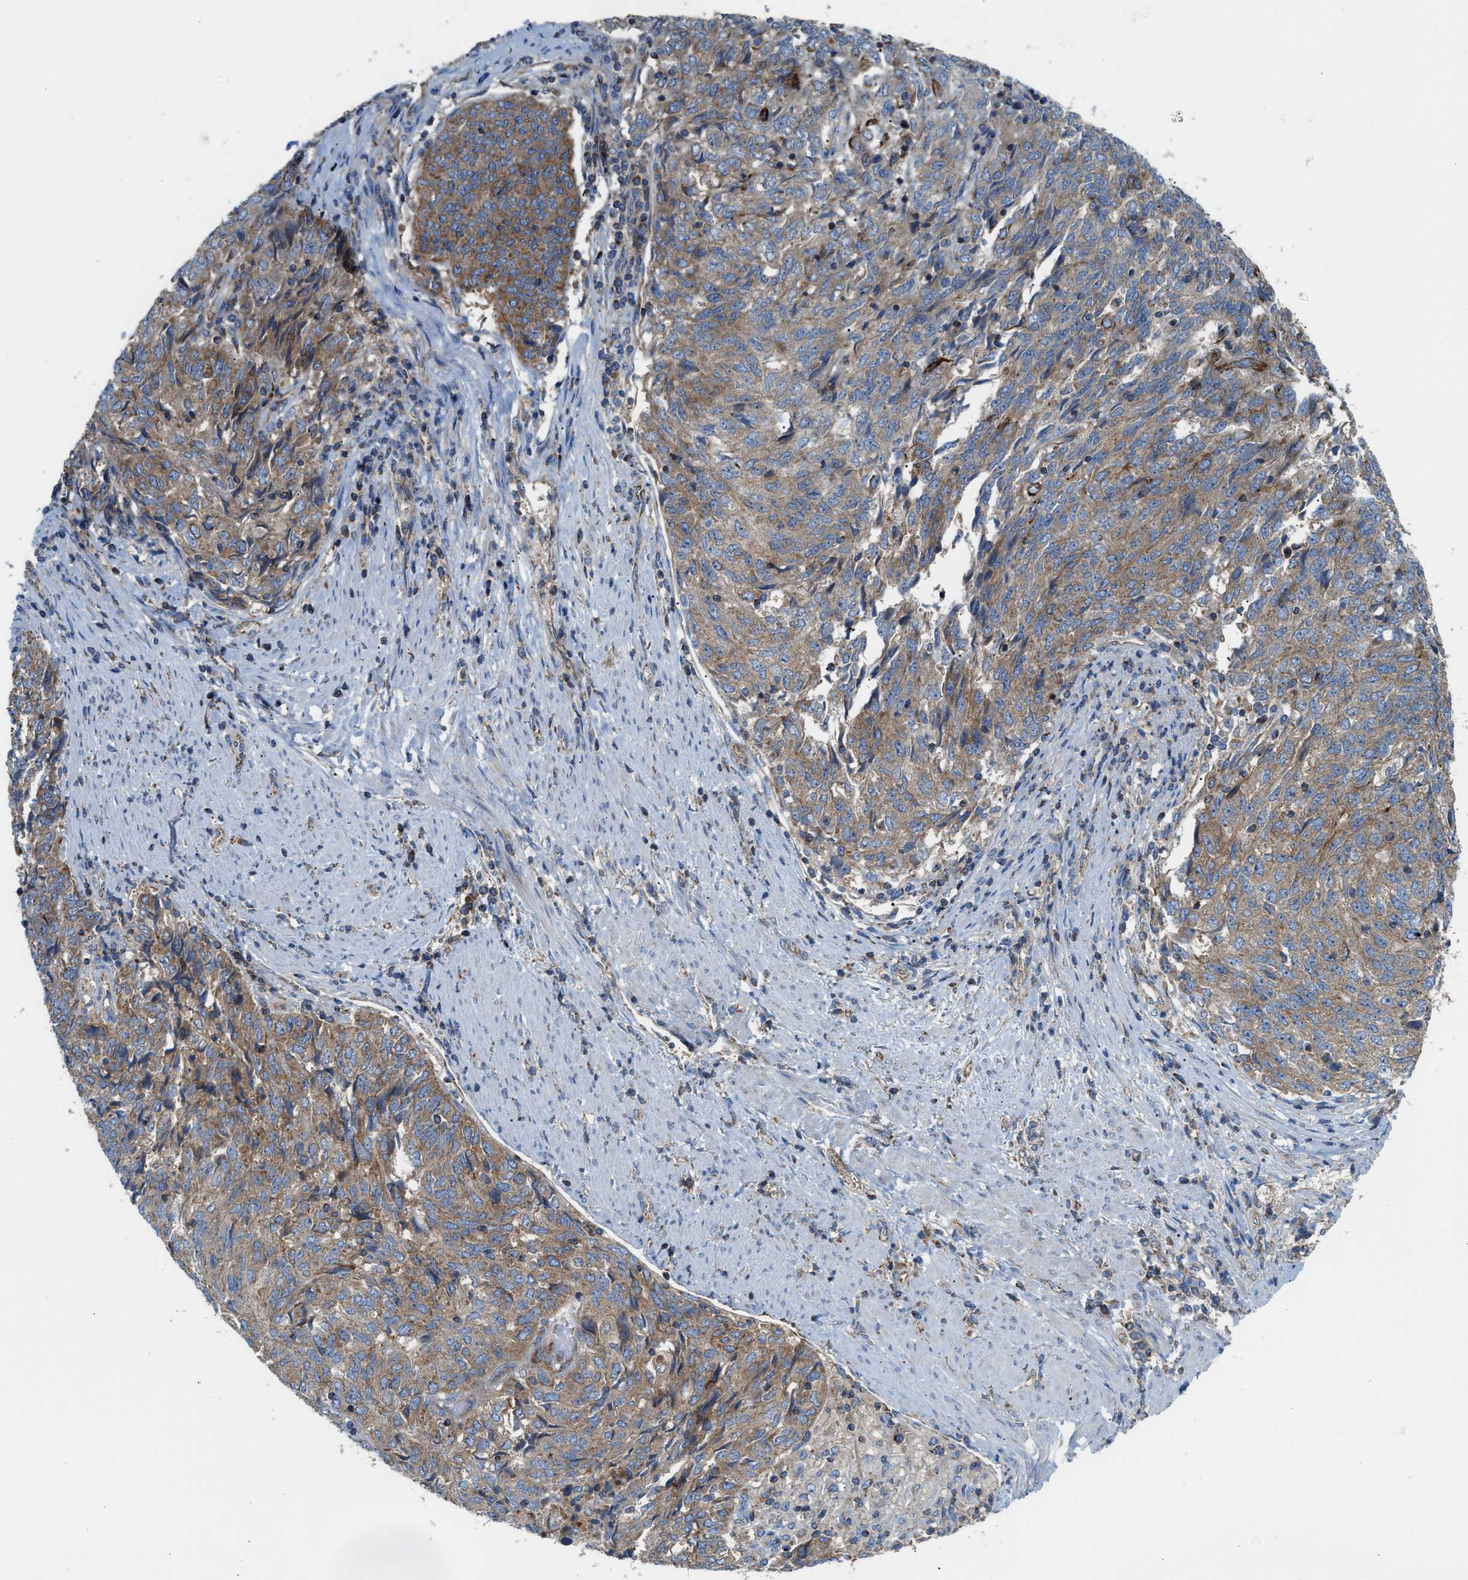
{"staining": {"intensity": "moderate", "quantity": ">75%", "location": "cytoplasmic/membranous"}, "tissue": "endometrial cancer", "cell_type": "Tumor cells", "image_type": "cancer", "snomed": [{"axis": "morphology", "description": "Adenocarcinoma, NOS"}, {"axis": "topography", "description": "Endometrium"}], "caption": "Immunohistochemistry micrograph of neoplastic tissue: human endometrial cancer (adenocarcinoma) stained using immunohistochemistry exhibits medium levels of moderate protein expression localized specifically in the cytoplasmic/membranous of tumor cells, appearing as a cytoplasmic/membranous brown color.", "gene": "TBC1D15", "patient": {"sex": "female", "age": 80}}